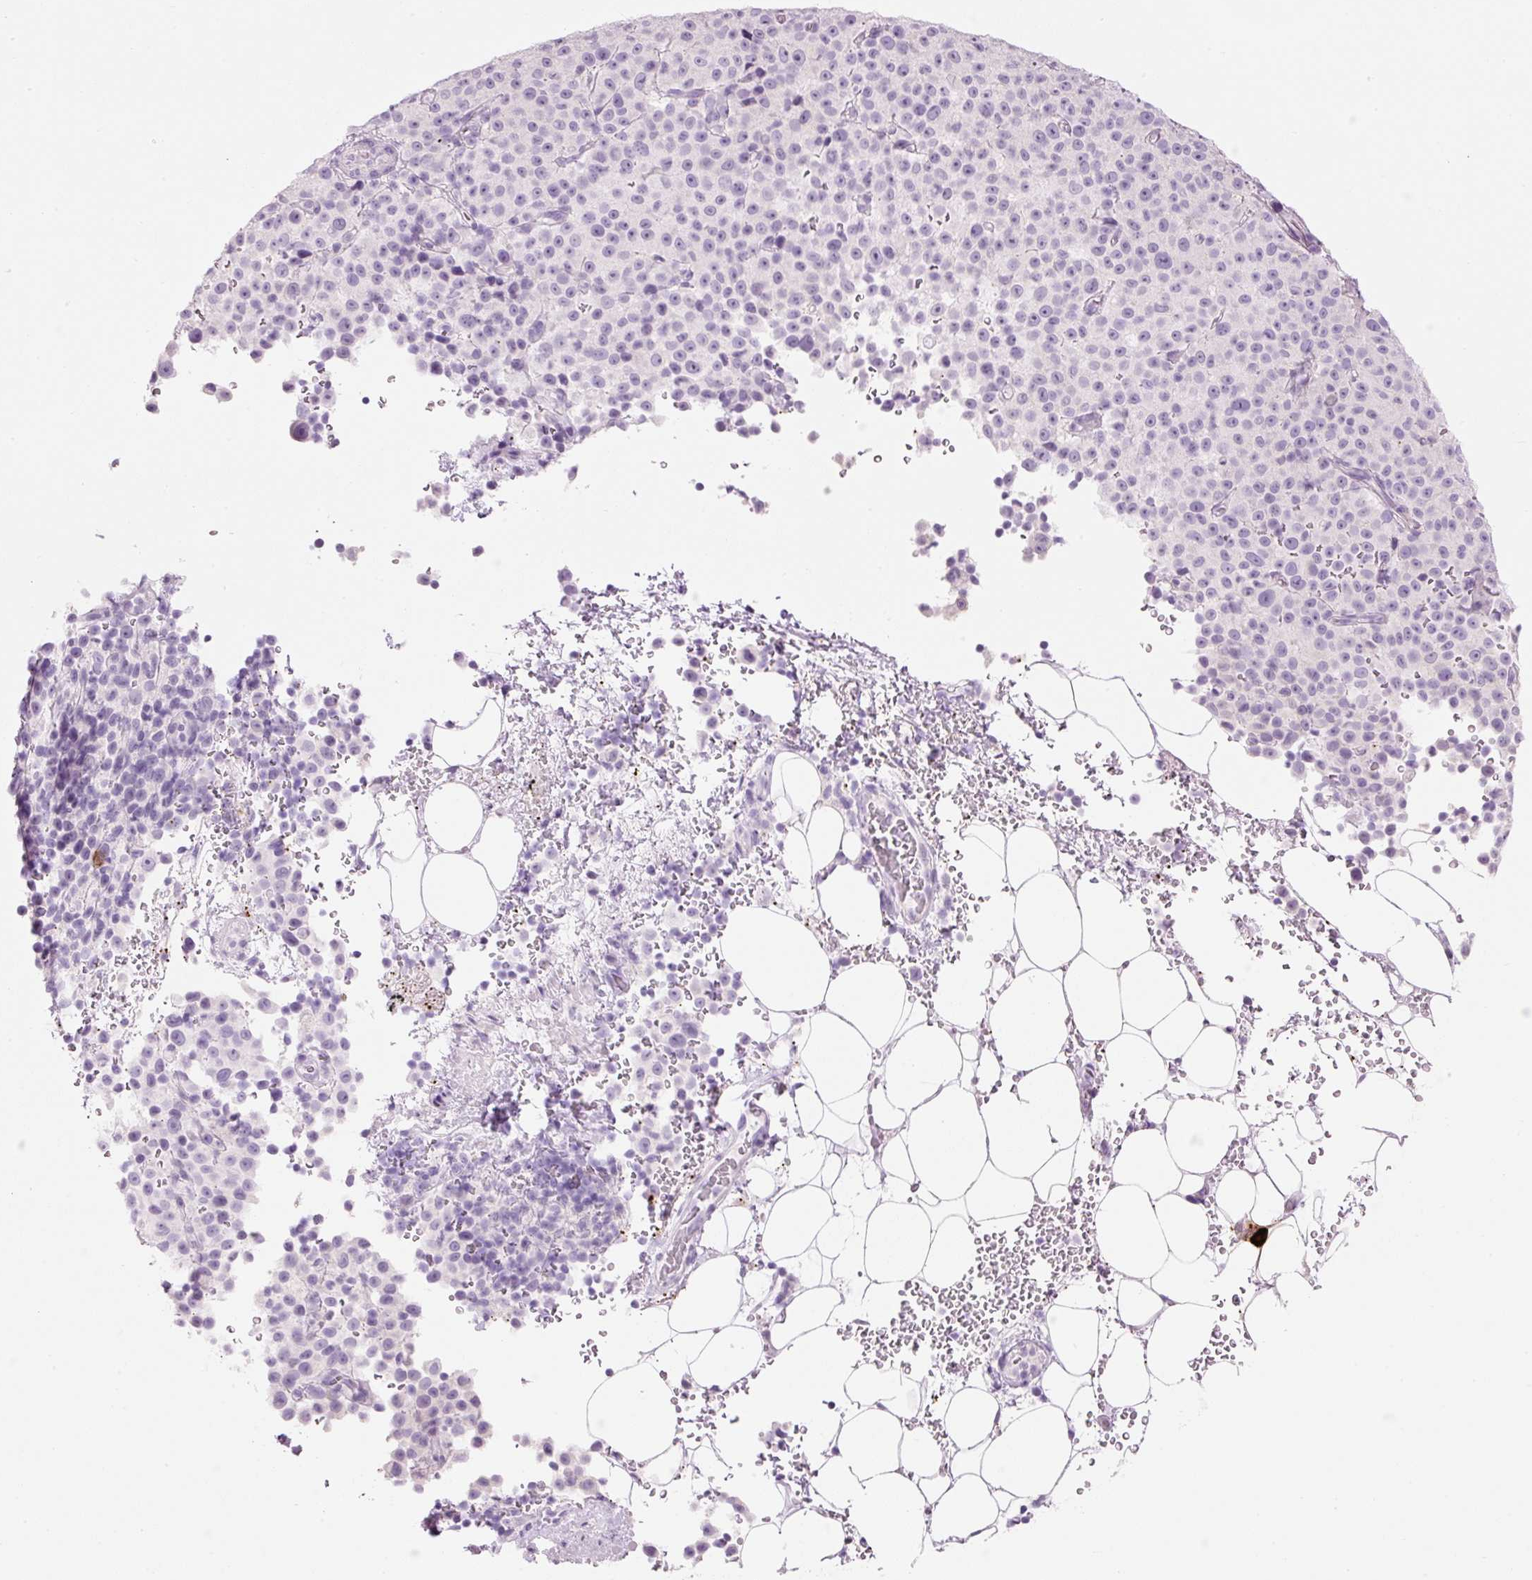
{"staining": {"intensity": "negative", "quantity": "none", "location": "none"}, "tissue": "melanoma", "cell_type": "Tumor cells", "image_type": "cancer", "snomed": [{"axis": "morphology", "description": "Malignant melanoma, Metastatic site"}, {"axis": "topography", "description": "Skin"}, {"axis": "topography", "description": "Lymph node"}], "caption": "High magnification brightfield microscopy of melanoma stained with DAB (brown) and counterstained with hematoxylin (blue): tumor cells show no significant positivity.", "gene": "CMA1", "patient": {"sex": "male", "age": 66}}